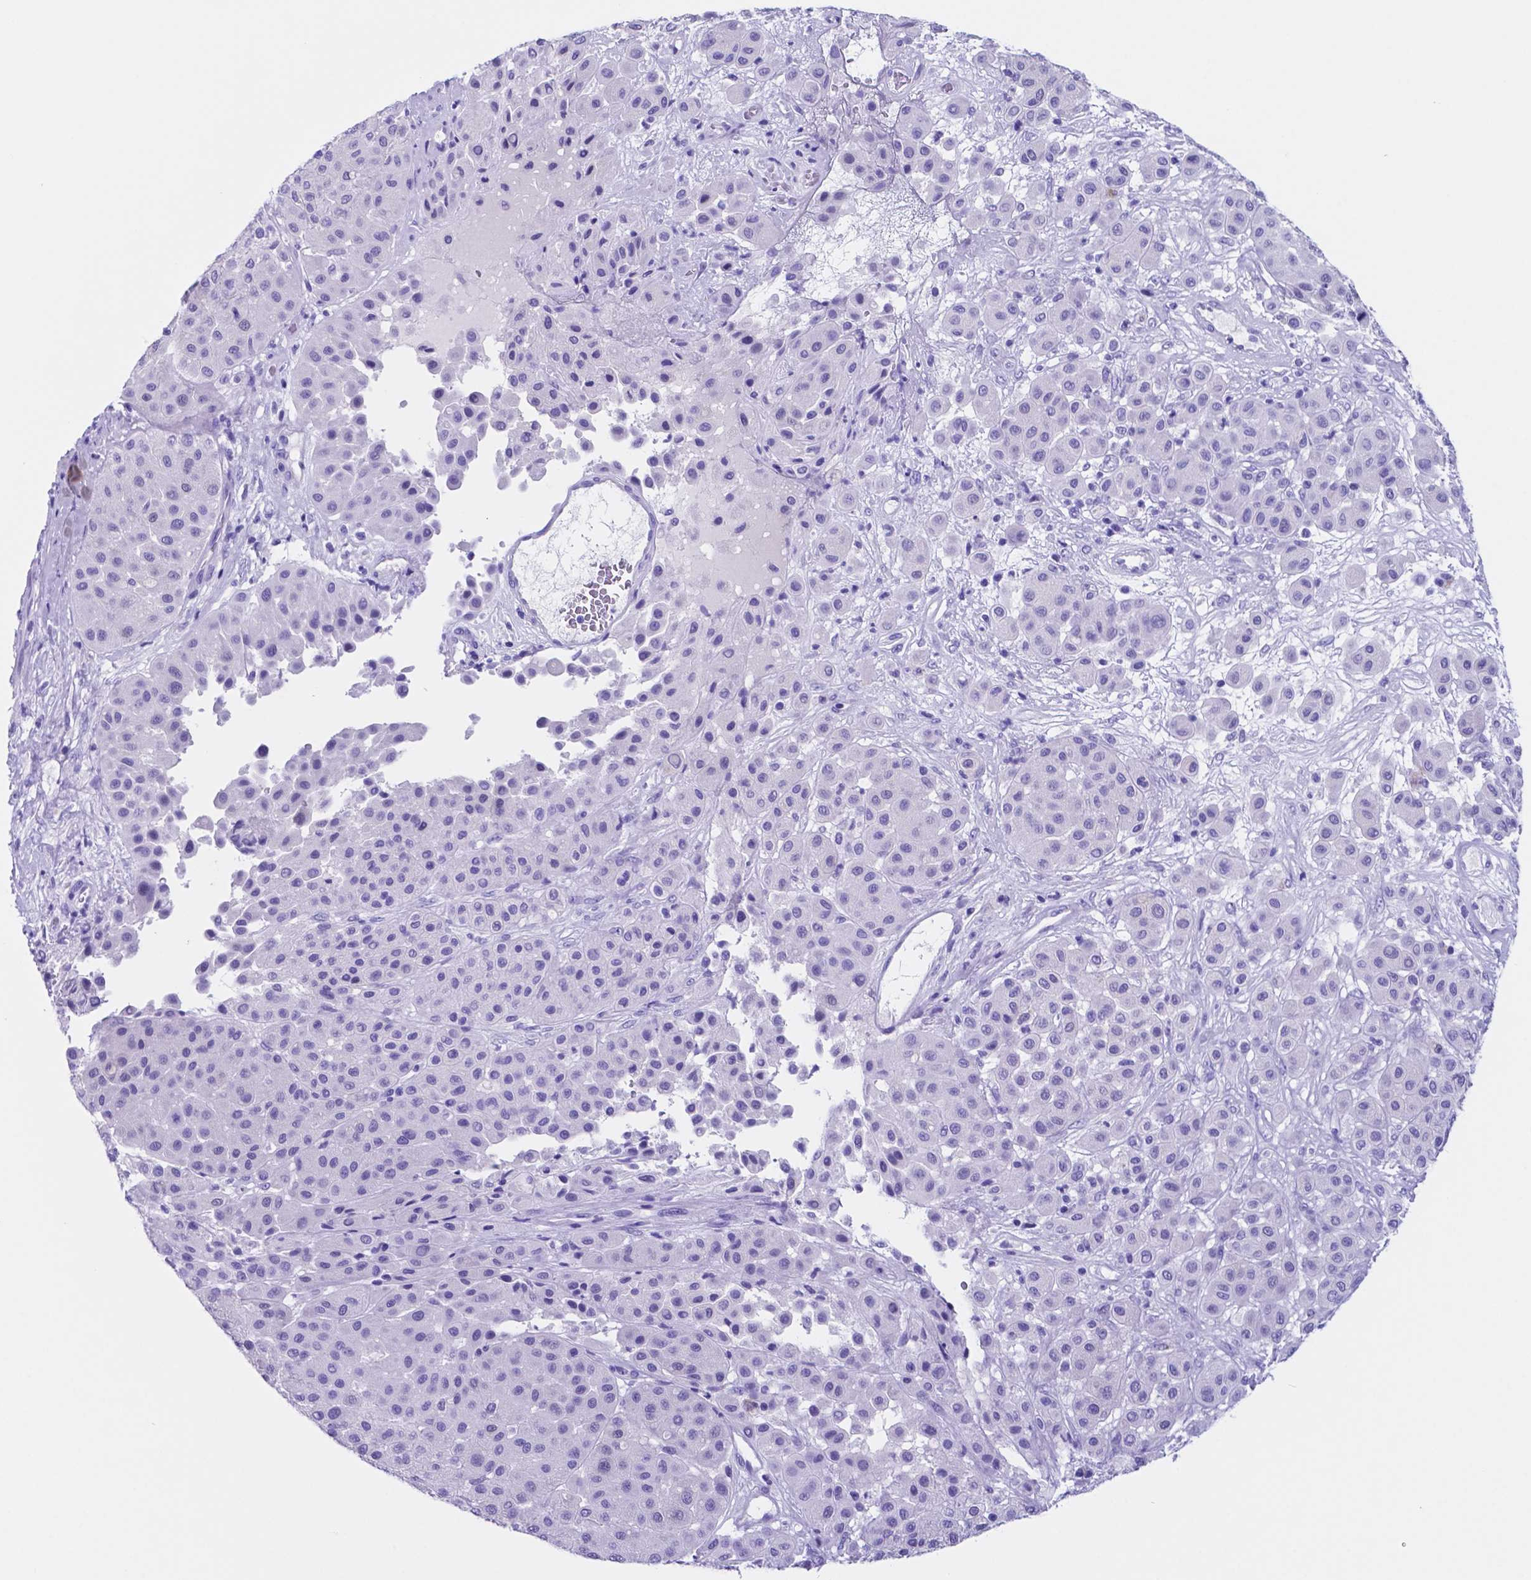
{"staining": {"intensity": "negative", "quantity": "none", "location": "none"}, "tissue": "melanoma", "cell_type": "Tumor cells", "image_type": "cancer", "snomed": [{"axis": "morphology", "description": "Malignant melanoma, Metastatic site"}, {"axis": "topography", "description": "Smooth muscle"}], "caption": "DAB immunohistochemical staining of malignant melanoma (metastatic site) demonstrates no significant positivity in tumor cells.", "gene": "DNAAF8", "patient": {"sex": "male", "age": 41}}